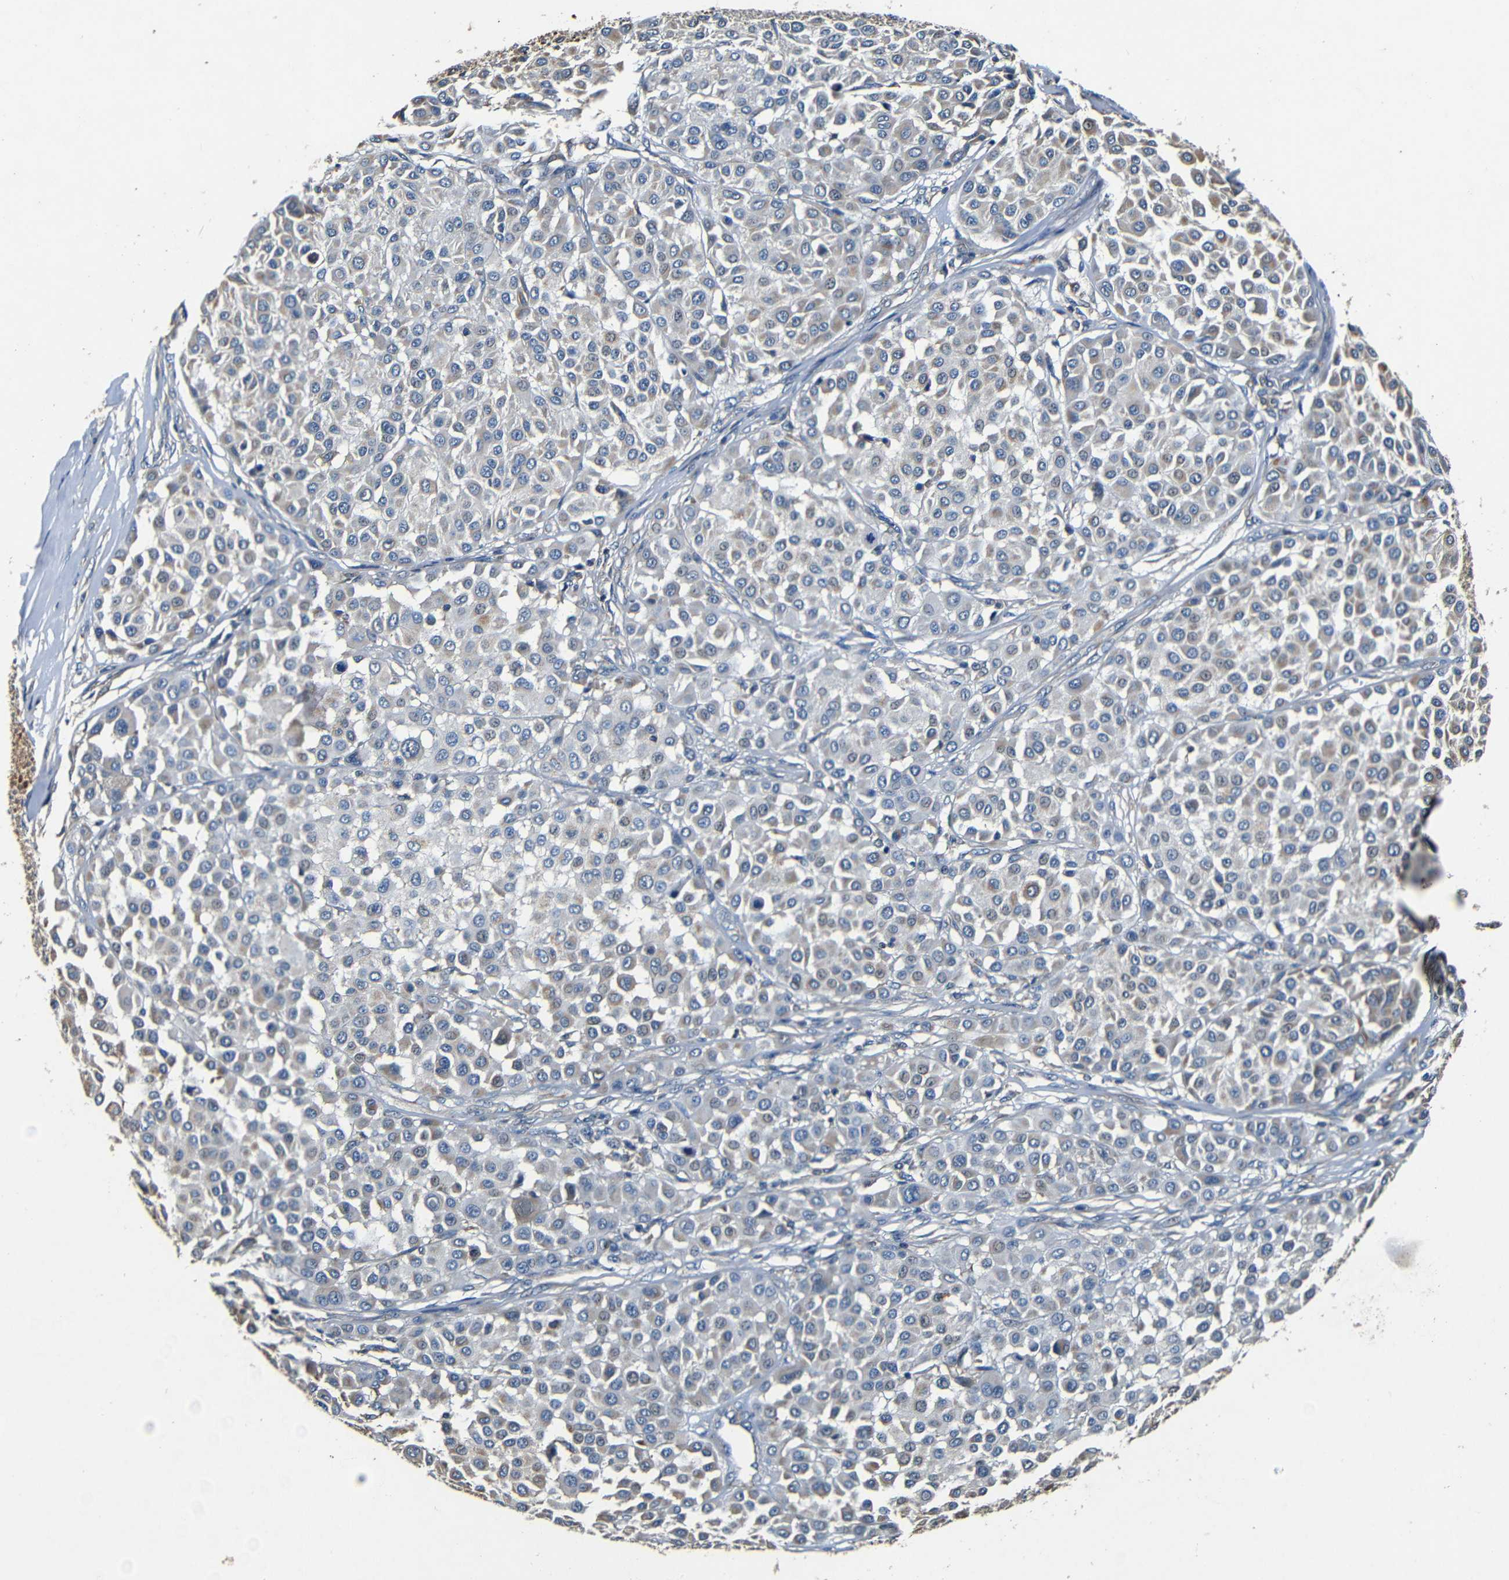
{"staining": {"intensity": "negative", "quantity": "none", "location": "none"}, "tissue": "melanoma", "cell_type": "Tumor cells", "image_type": "cancer", "snomed": [{"axis": "morphology", "description": "Malignant melanoma, Metastatic site"}, {"axis": "topography", "description": "Soft tissue"}], "caption": "Malignant melanoma (metastatic site) stained for a protein using immunohistochemistry (IHC) demonstrates no positivity tumor cells.", "gene": "MTX1", "patient": {"sex": "male", "age": 41}}